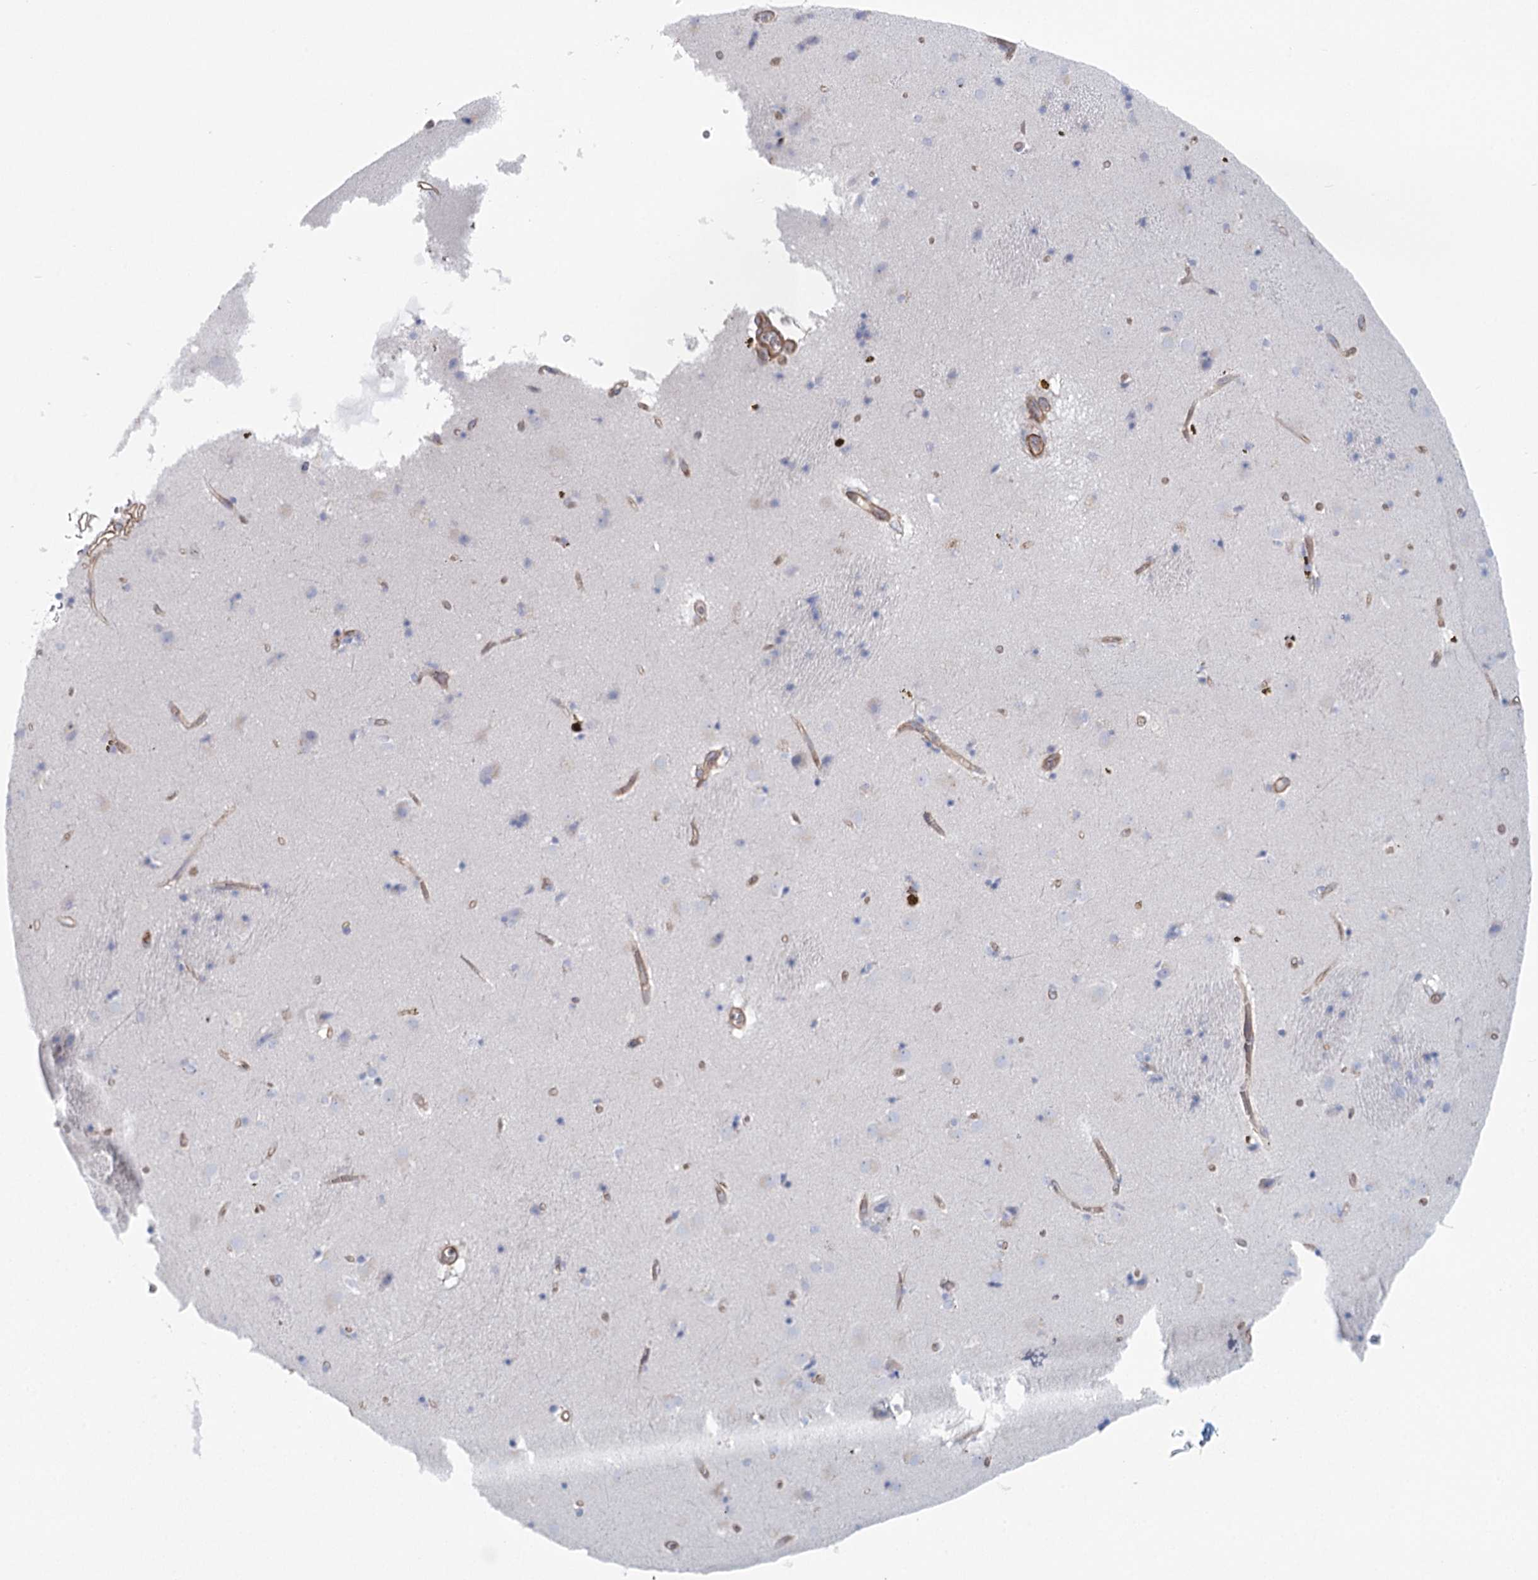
{"staining": {"intensity": "negative", "quantity": "none", "location": "none"}, "tissue": "caudate", "cell_type": "Glial cells", "image_type": "normal", "snomed": [{"axis": "morphology", "description": "Normal tissue, NOS"}, {"axis": "topography", "description": "Lateral ventricle wall"}], "caption": "A high-resolution photomicrograph shows immunohistochemistry staining of benign caudate, which displays no significant expression in glial cells.", "gene": "IFT46", "patient": {"sex": "male", "age": 70}}